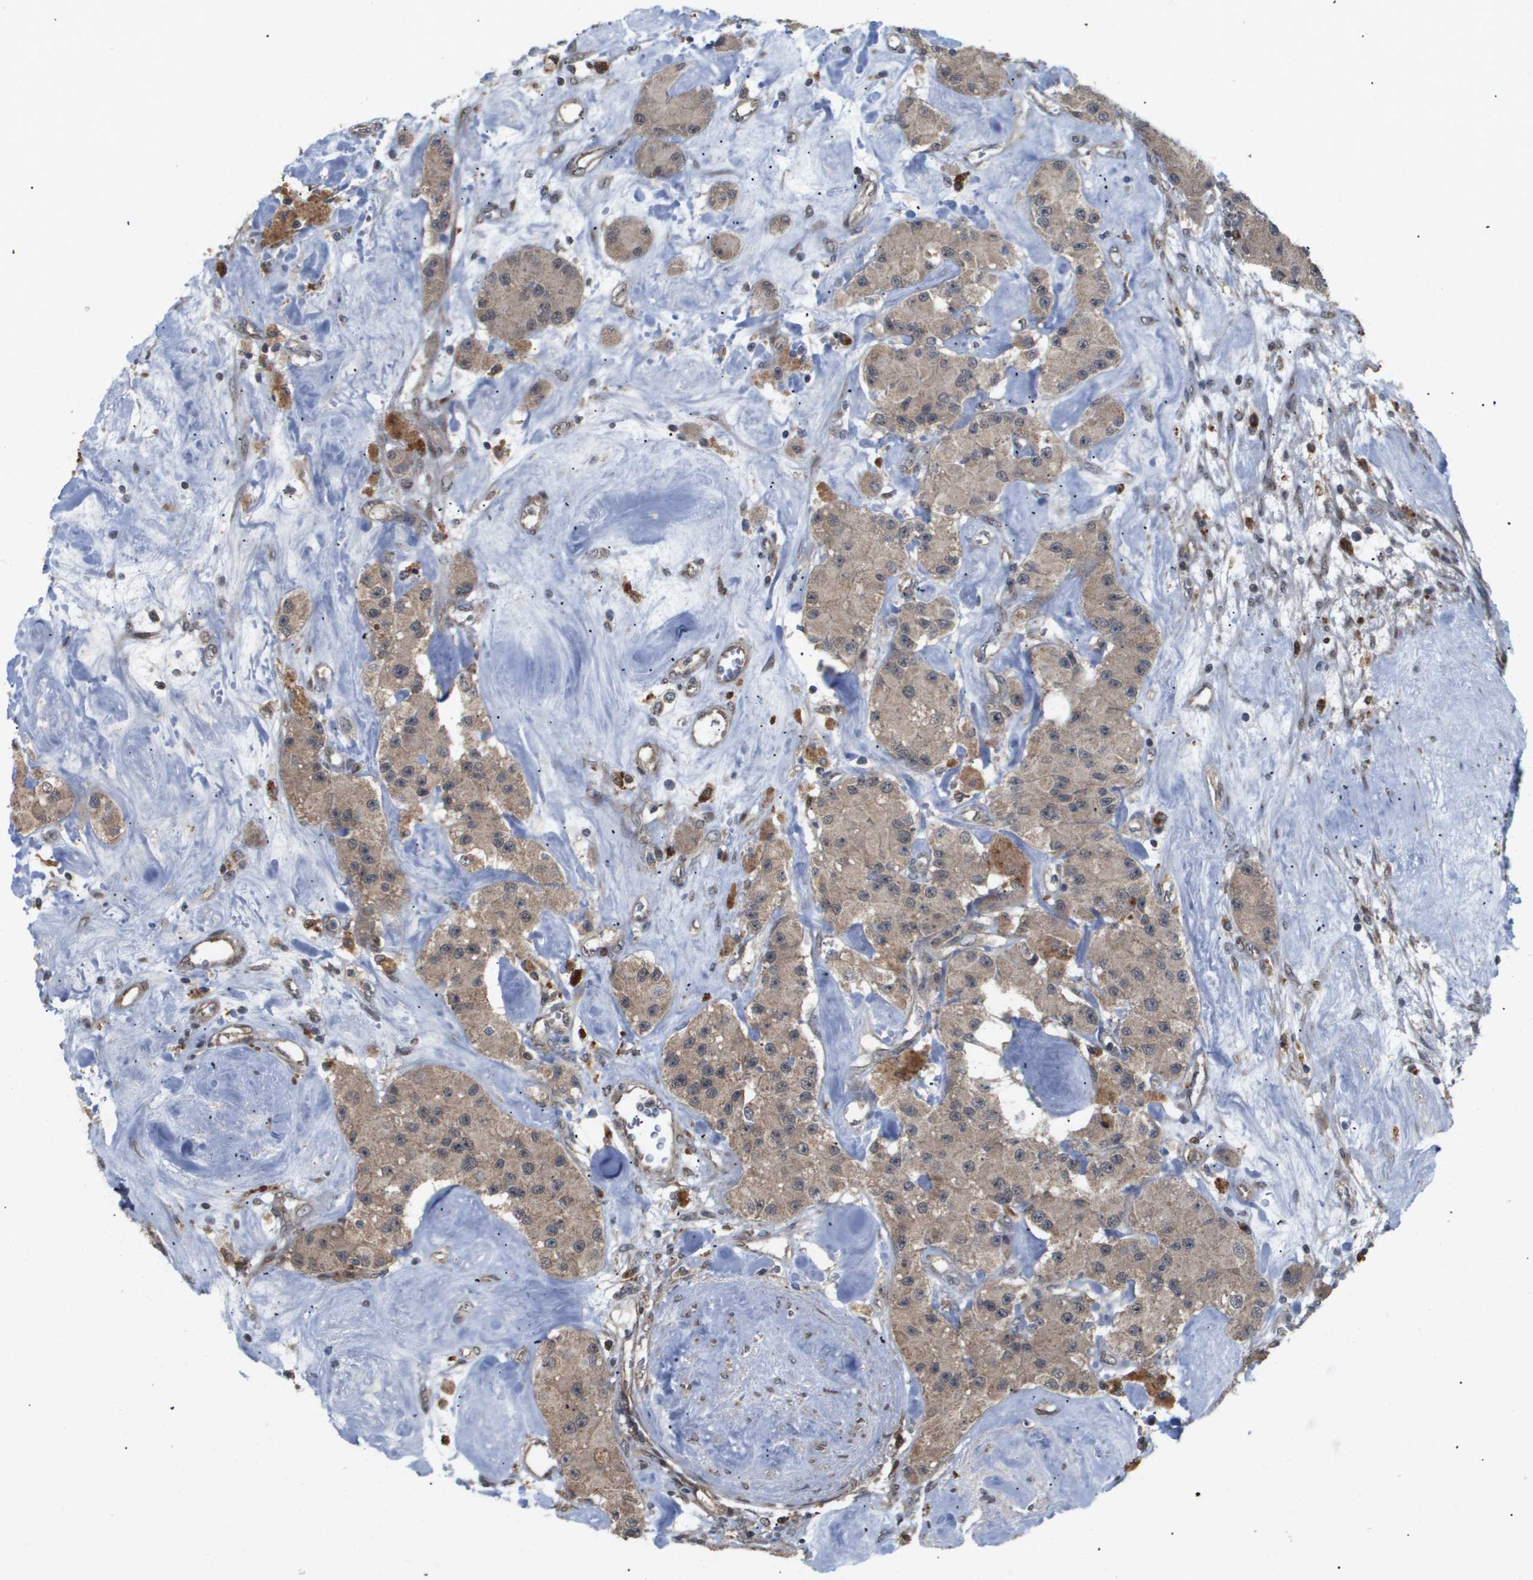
{"staining": {"intensity": "moderate", "quantity": ">75%", "location": "cytoplasmic/membranous"}, "tissue": "carcinoid", "cell_type": "Tumor cells", "image_type": "cancer", "snomed": [{"axis": "morphology", "description": "Carcinoid, malignant, NOS"}, {"axis": "topography", "description": "Pancreas"}], "caption": "Malignant carcinoid was stained to show a protein in brown. There is medium levels of moderate cytoplasmic/membranous expression in approximately >75% of tumor cells. The staining is performed using DAB brown chromogen to label protein expression. The nuclei are counter-stained blue using hematoxylin.", "gene": "PDGFB", "patient": {"sex": "male", "age": 41}}